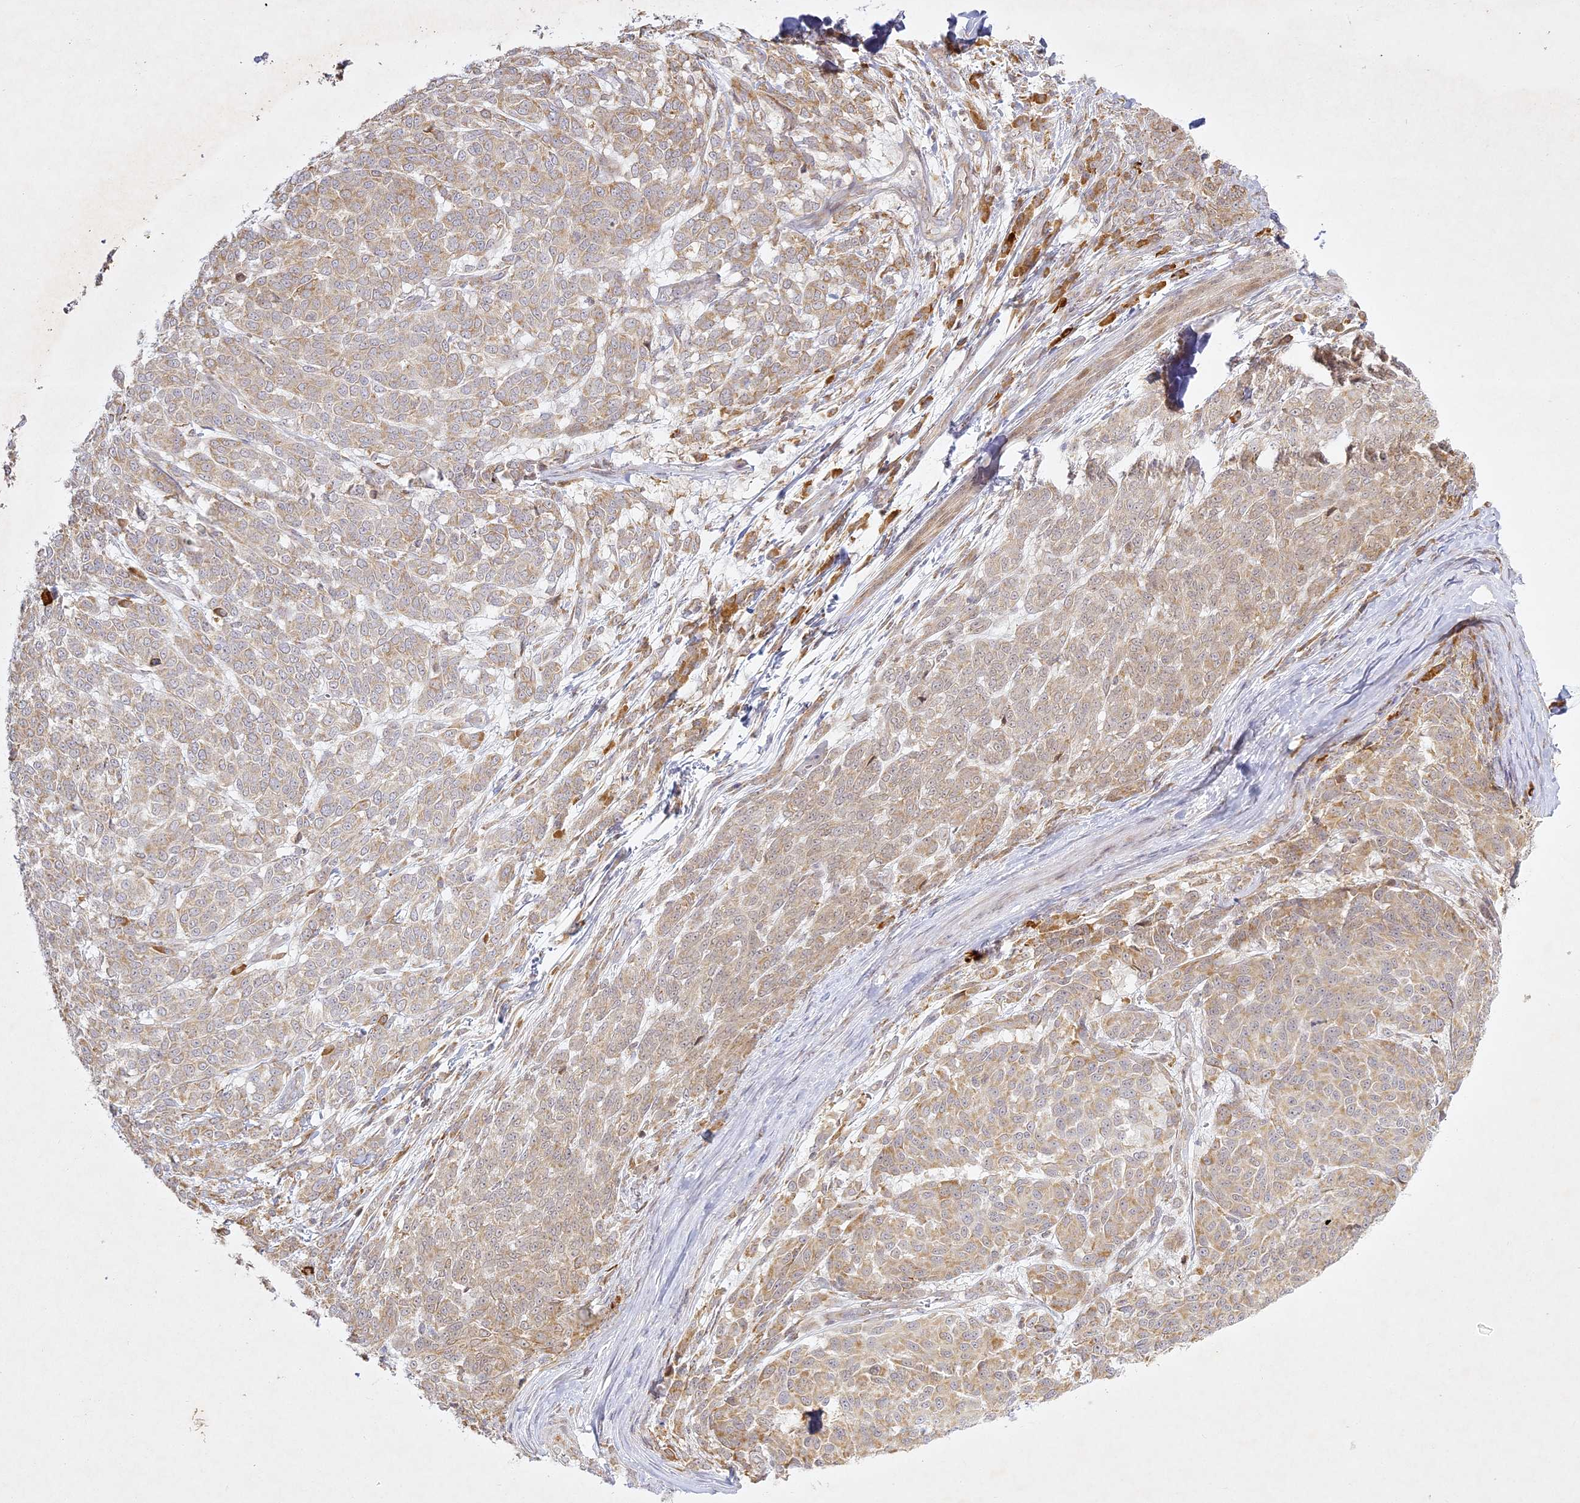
{"staining": {"intensity": "weak", "quantity": "<25%", "location": "cytoplasmic/membranous"}, "tissue": "melanoma", "cell_type": "Tumor cells", "image_type": "cancer", "snomed": [{"axis": "morphology", "description": "Malignant melanoma, NOS"}, {"axis": "topography", "description": "Skin"}], "caption": "The micrograph demonstrates no staining of tumor cells in melanoma.", "gene": "SLC30A5", "patient": {"sex": "male", "age": 49}}